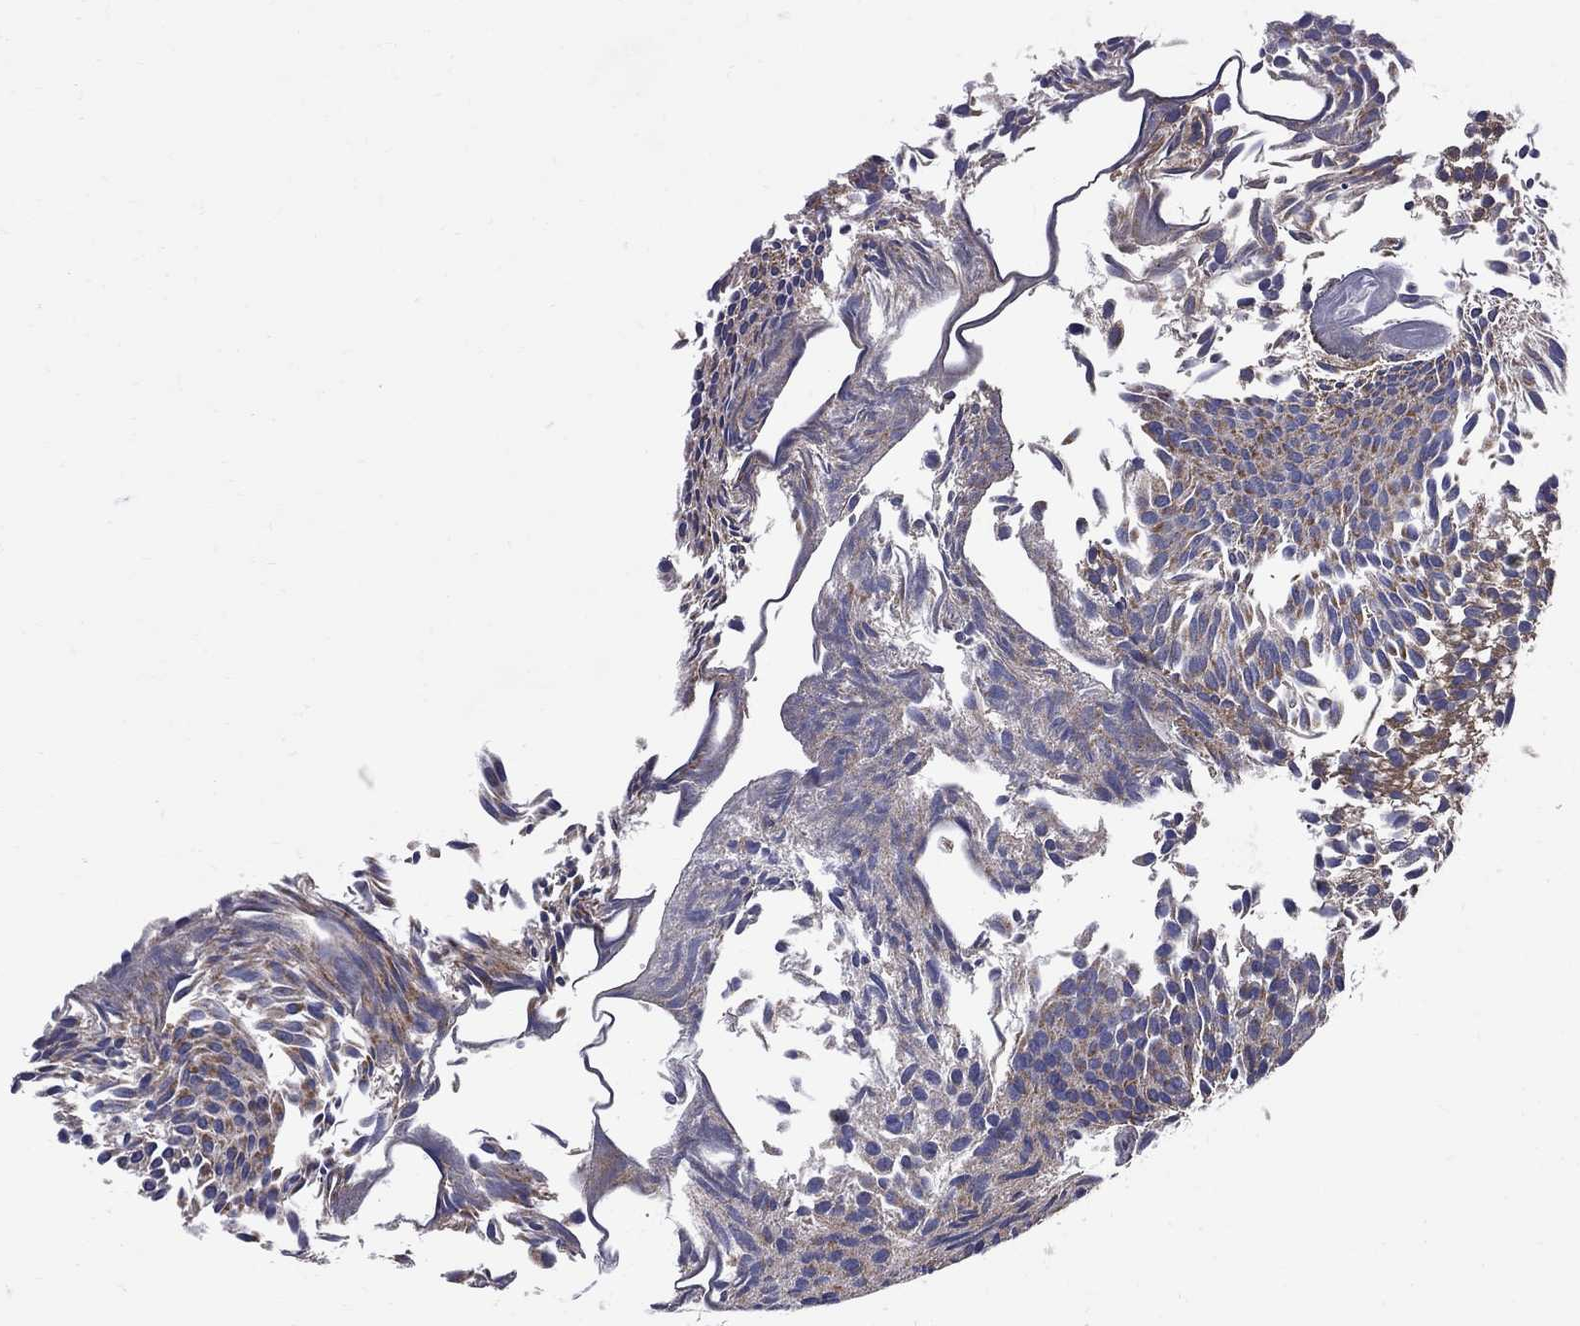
{"staining": {"intensity": "moderate", "quantity": "25%-75%", "location": "cytoplasmic/membranous"}, "tissue": "urothelial cancer", "cell_type": "Tumor cells", "image_type": "cancer", "snomed": [{"axis": "morphology", "description": "Urothelial carcinoma, Low grade"}, {"axis": "topography", "description": "Urinary bladder"}], "caption": "High-power microscopy captured an immunohistochemistry (IHC) photomicrograph of low-grade urothelial carcinoma, revealing moderate cytoplasmic/membranous expression in about 25%-75% of tumor cells.", "gene": "CNOT11", "patient": {"sex": "male", "age": 63}}